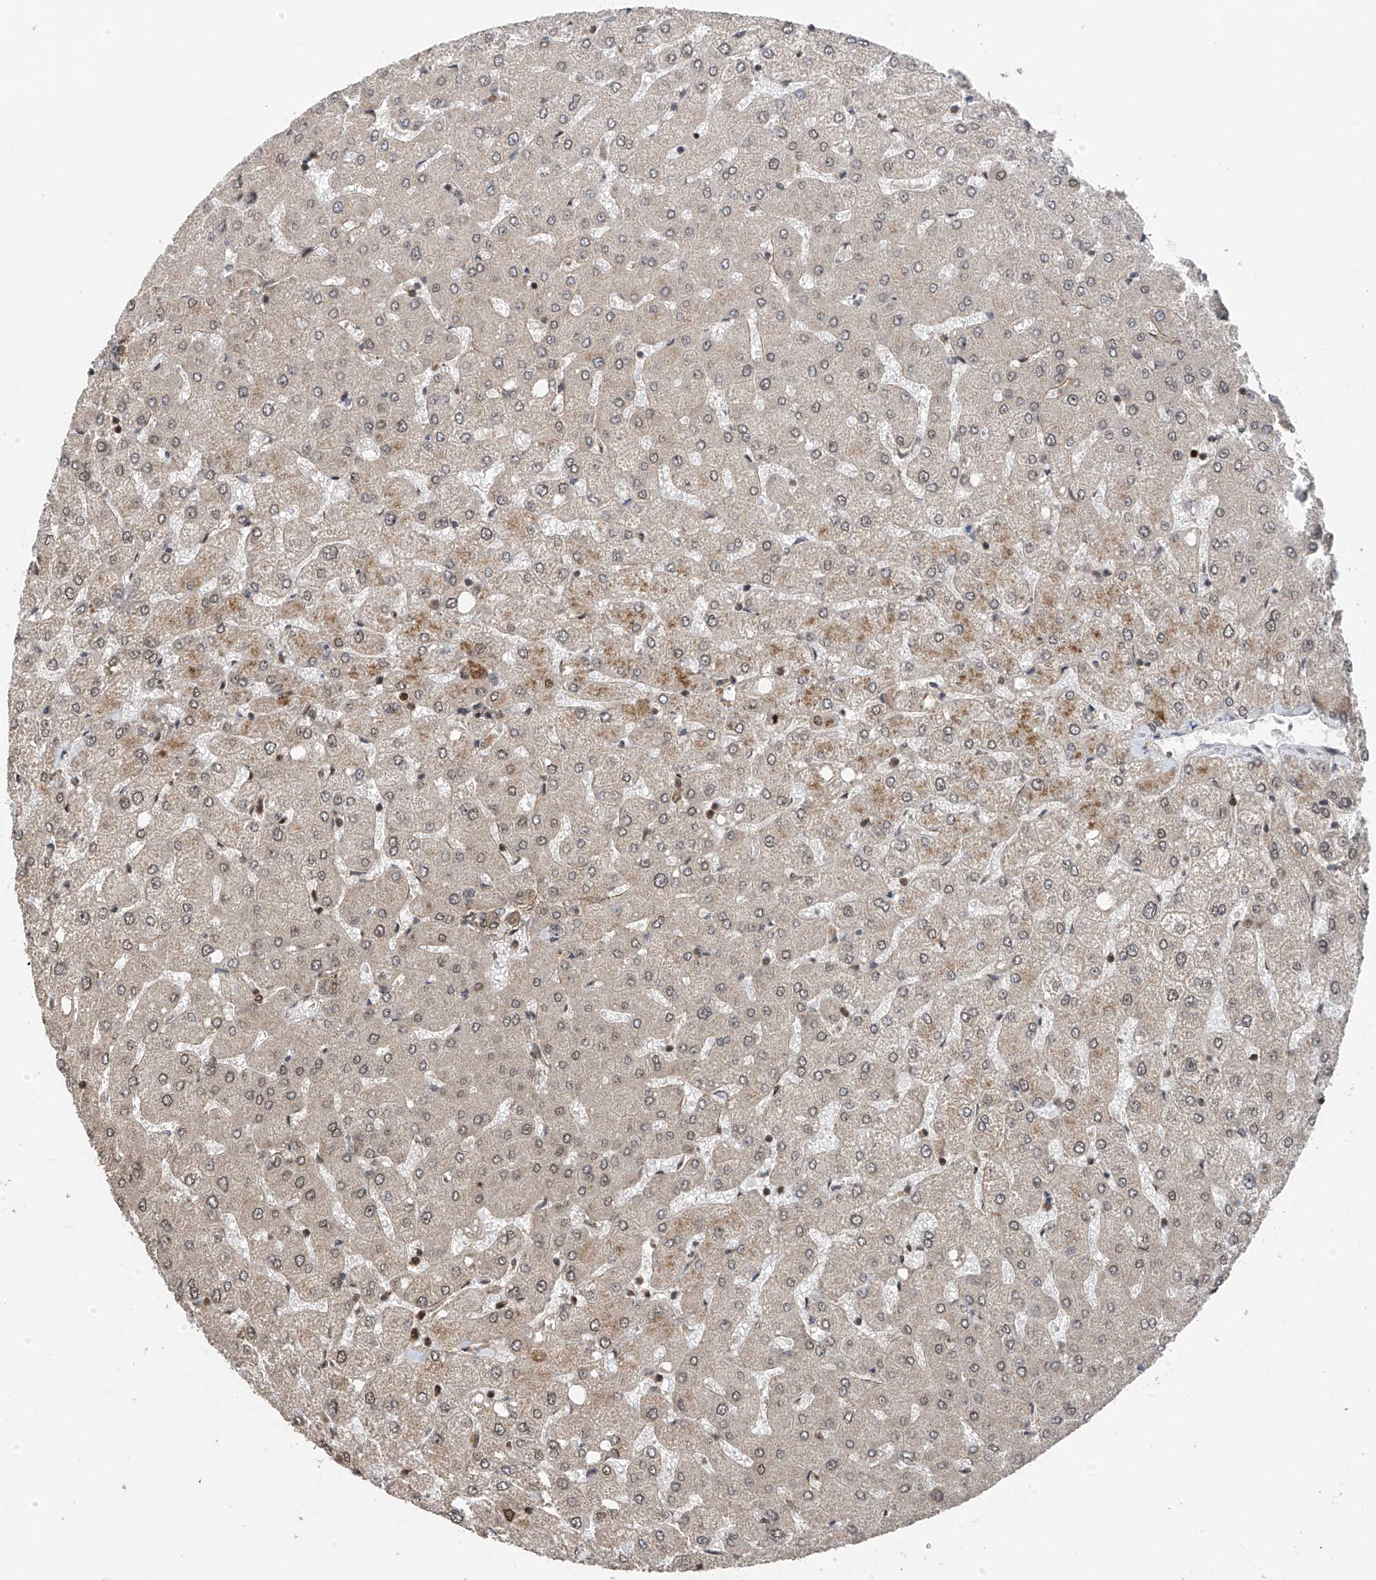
{"staining": {"intensity": "weak", "quantity": "25%-75%", "location": "cytoplasmic/membranous,nuclear"}, "tissue": "liver", "cell_type": "Hepatocytes", "image_type": "normal", "snomed": [{"axis": "morphology", "description": "Normal tissue, NOS"}, {"axis": "topography", "description": "Liver"}], "caption": "This image shows IHC staining of normal liver, with low weak cytoplasmic/membranous,nuclear staining in about 25%-75% of hepatocytes.", "gene": "DNAJC9", "patient": {"sex": "female", "age": 54}}